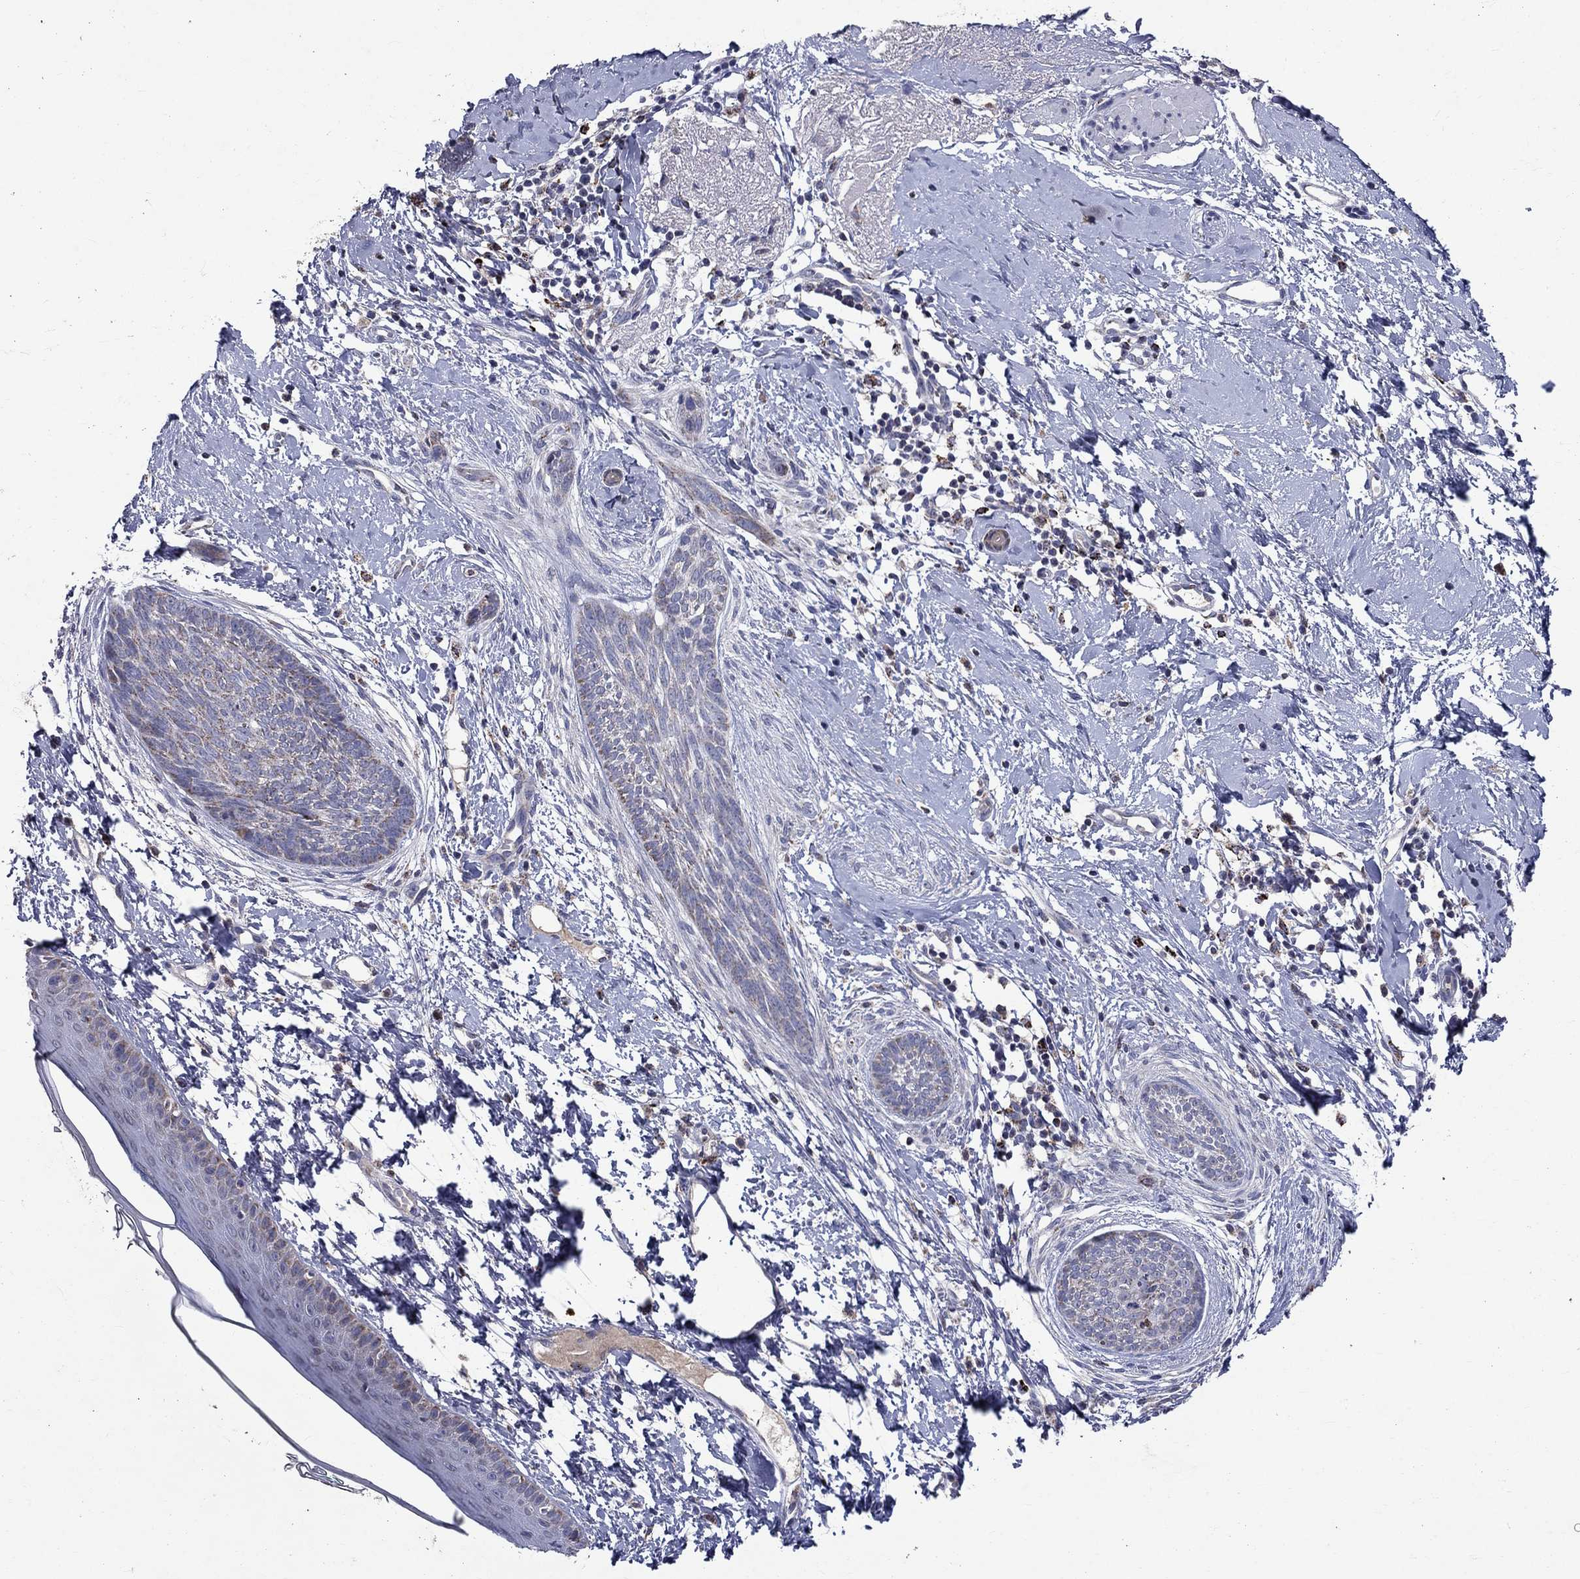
{"staining": {"intensity": "negative", "quantity": "none", "location": "none"}, "tissue": "skin cancer", "cell_type": "Tumor cells", "image_type": "cancer", "snomed": [{"axis": "morphology", "description": "Basal cell carcinoma"}, {"axis": "topography", "description": "Skin"}], "caption": "Immunohistochemical staining of skin cancer exhibits no significant positivity in tumor cells.", "gene": "SLC4A10", "patient": {"sex": "female", "age": 65}}